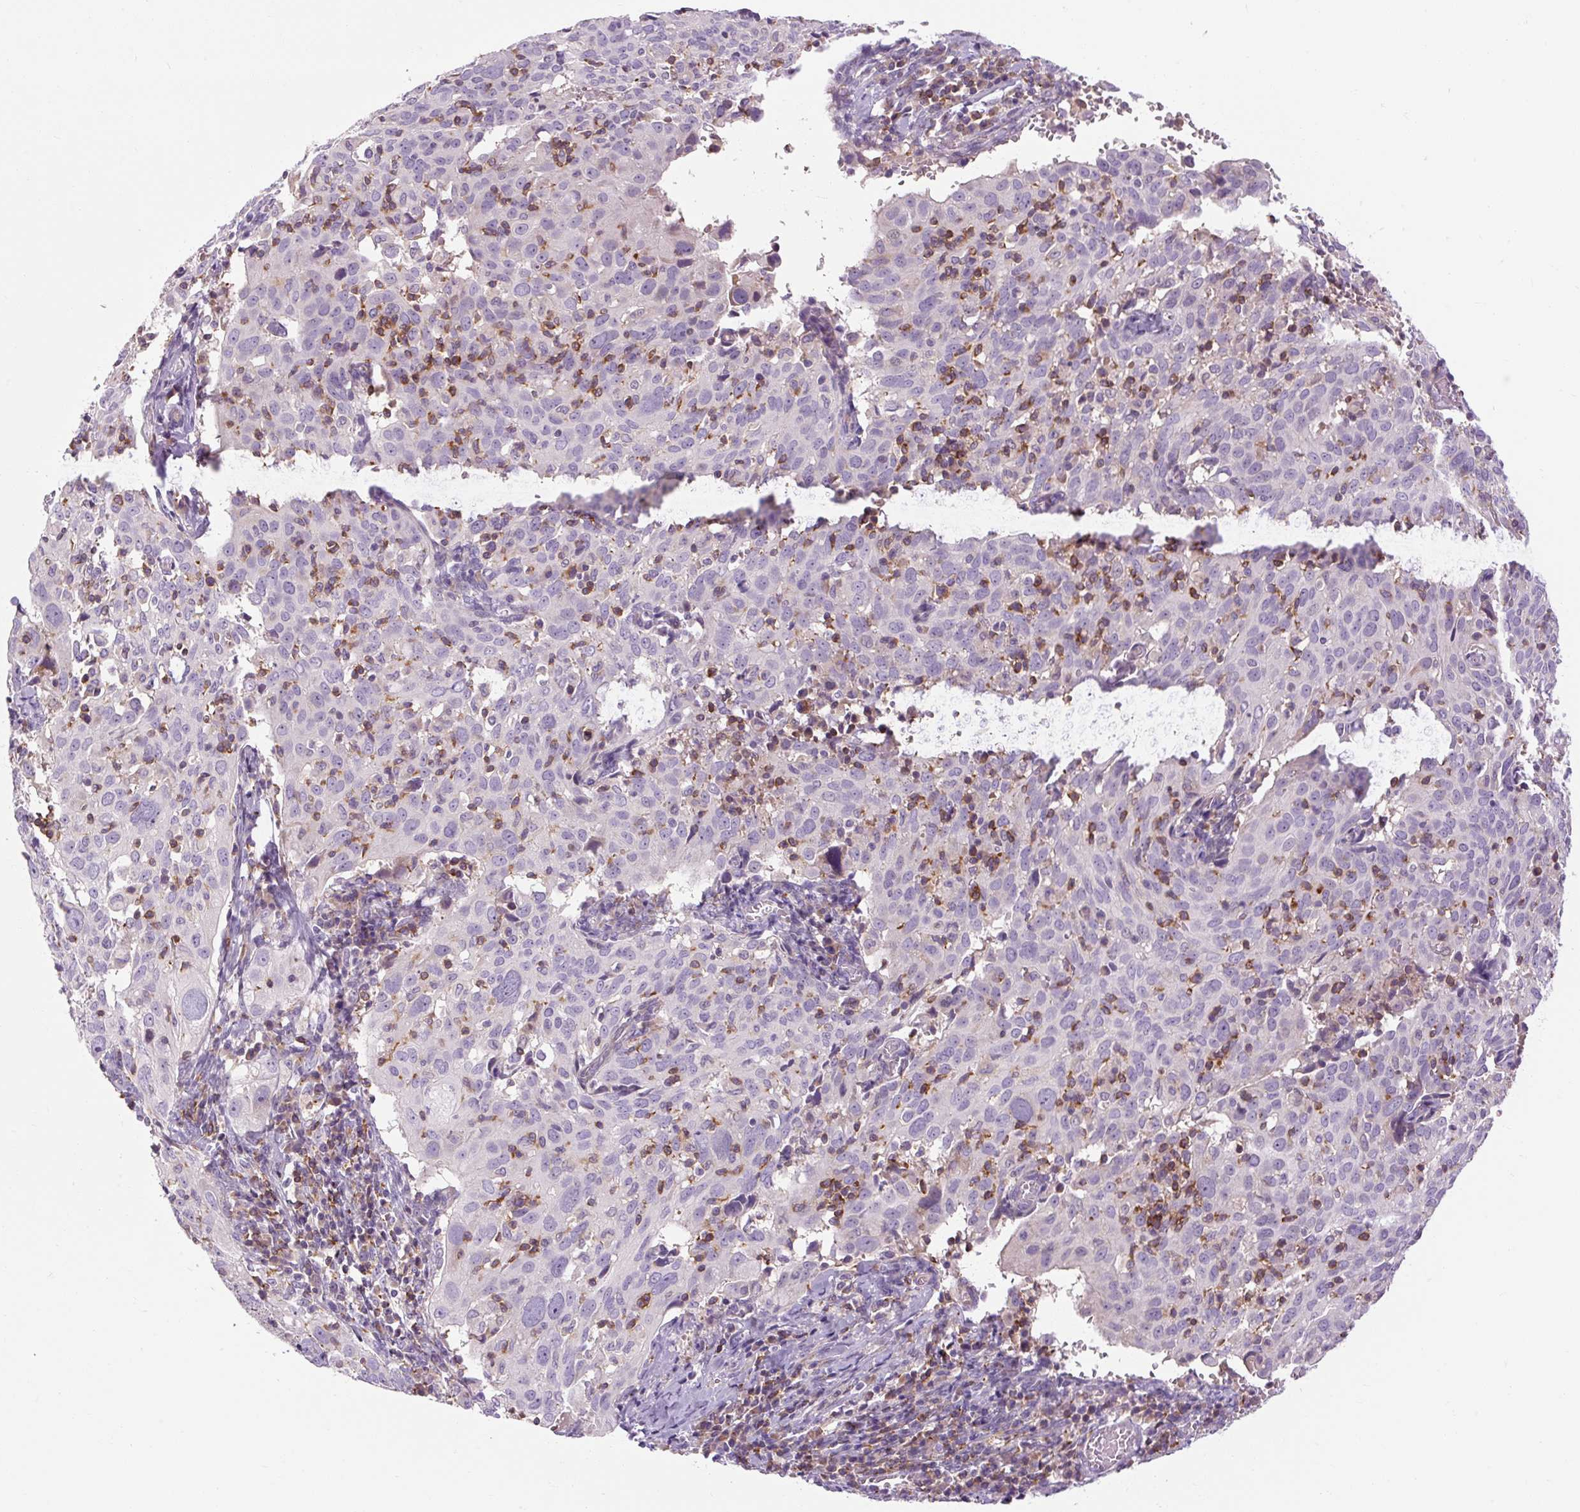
{"staining": {"intensity": "negative", "quantity": "none", "location": "none"}, "tissue": "cervical cancer", "cell_type": "Tumor cells", "image_type": "cancer", "snomed": [{"axis": "morphology", "description": "Squamous cell carcinoma, NOS"}, {"axis": "topography", "description": "Cervix"}], "caption": "The photomicrograph reveals no significant expression in tumor cells of squamous cell carcinoma (cervical).", "gene": "TIGD2", "patient": {"sex": "female", "age": 31}}